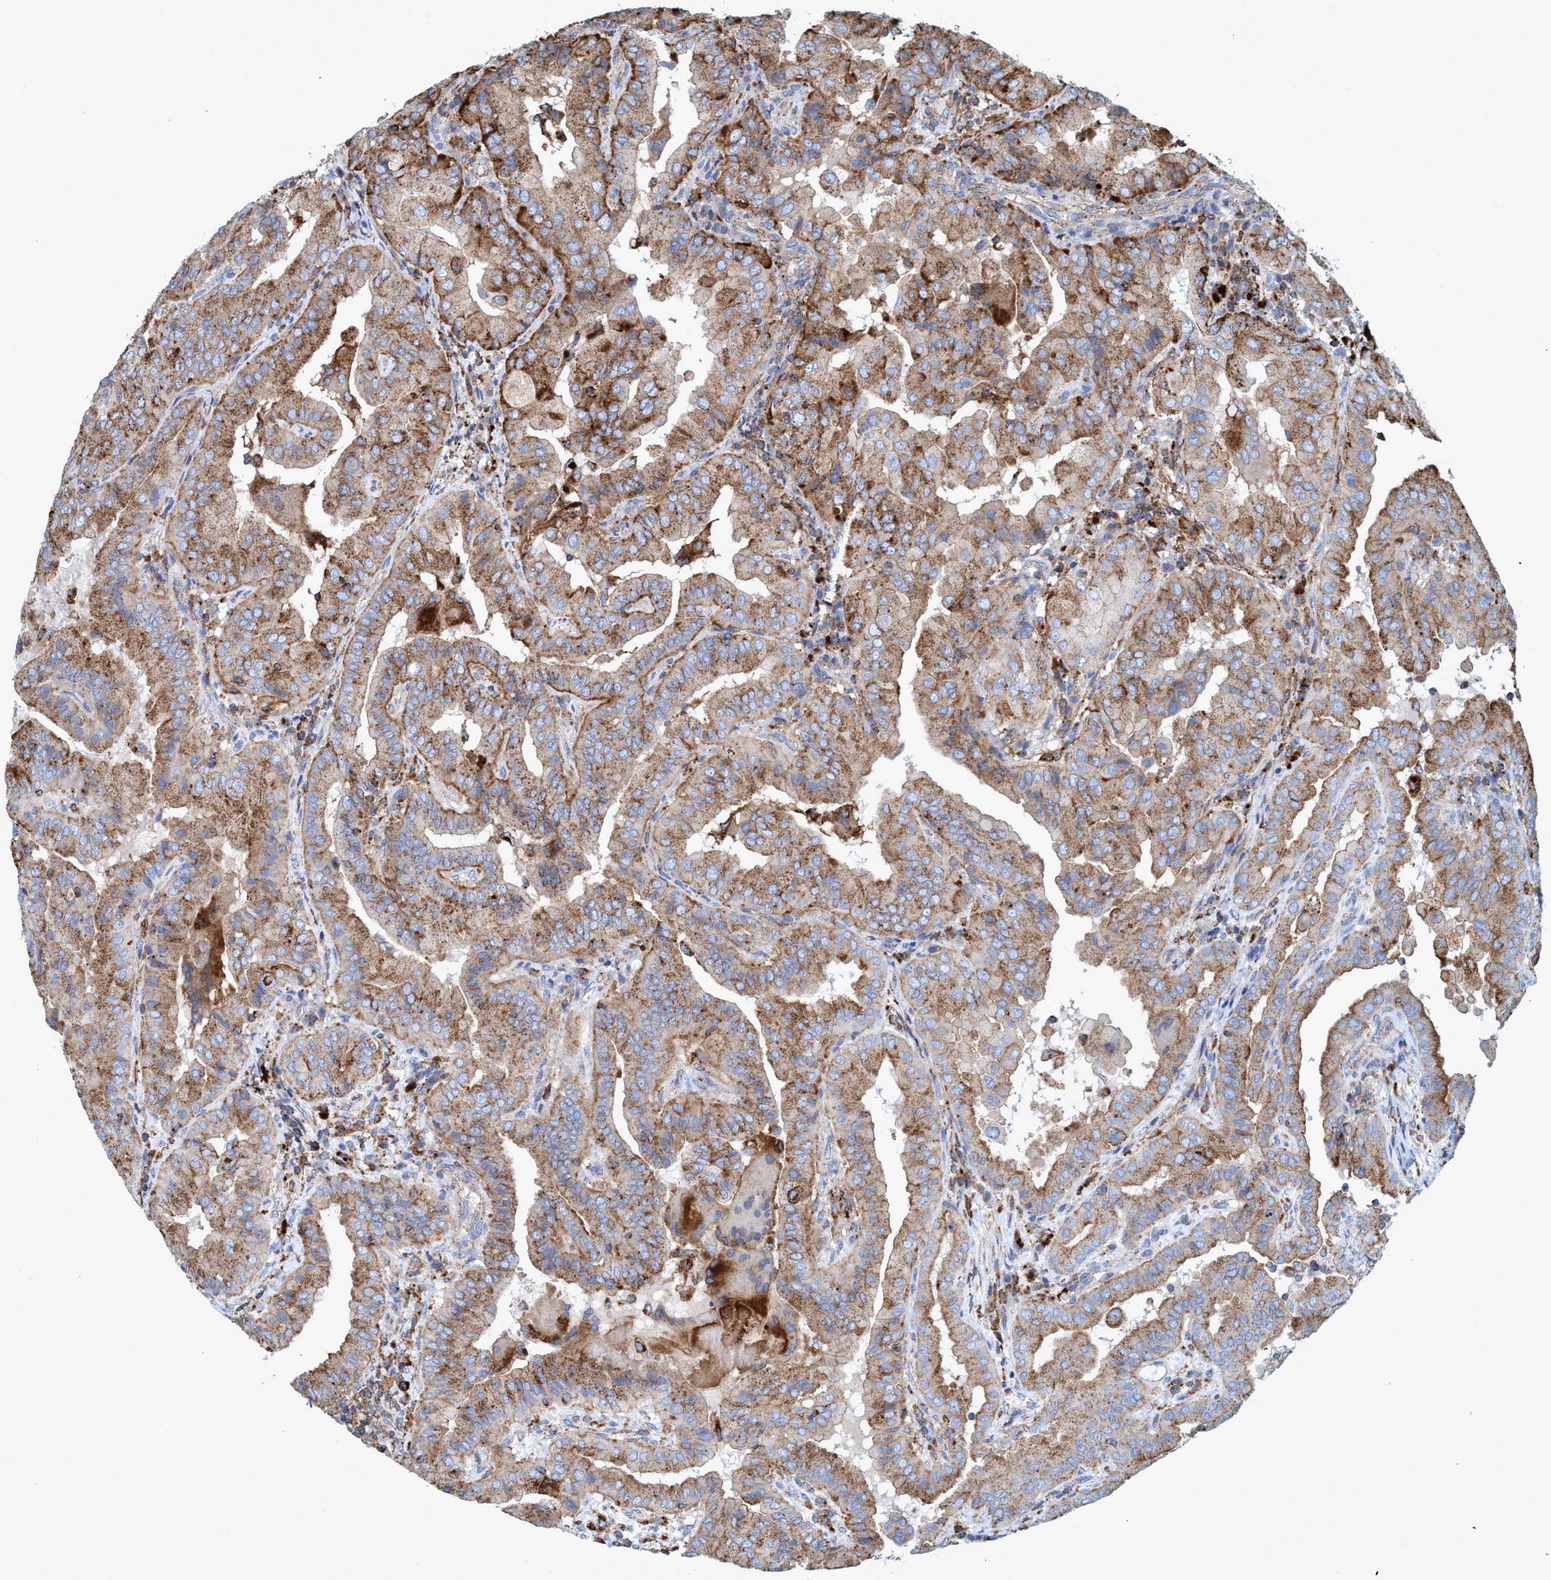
{"staining": {"intensity": "moderate", "quantity": ">75%", "location": "cytoplasmic/membranous"}, "tissue": "thyroid cancer", "cell_type": "Tumor cells", "image_type": "cancer", "snomed": [{"axis": "morphology", "description": "Papillary adenocarcinoma, NOS"}, {"axis": "topography", "description": "Thyroid gland"}], "caption": "The photomicrograph demonstrates staining of papillary adenocarcinoma (thyroid), revealing moderate cytoplasmic/membranous protein positivity (brown color) within tumor cells. (Stains: DAB in brown, nuclei in blue, Microscopy: brightfield microscopy at high magnification).", "gene": "TRIM65", "patient": {"sex": "male", "age": 33}}